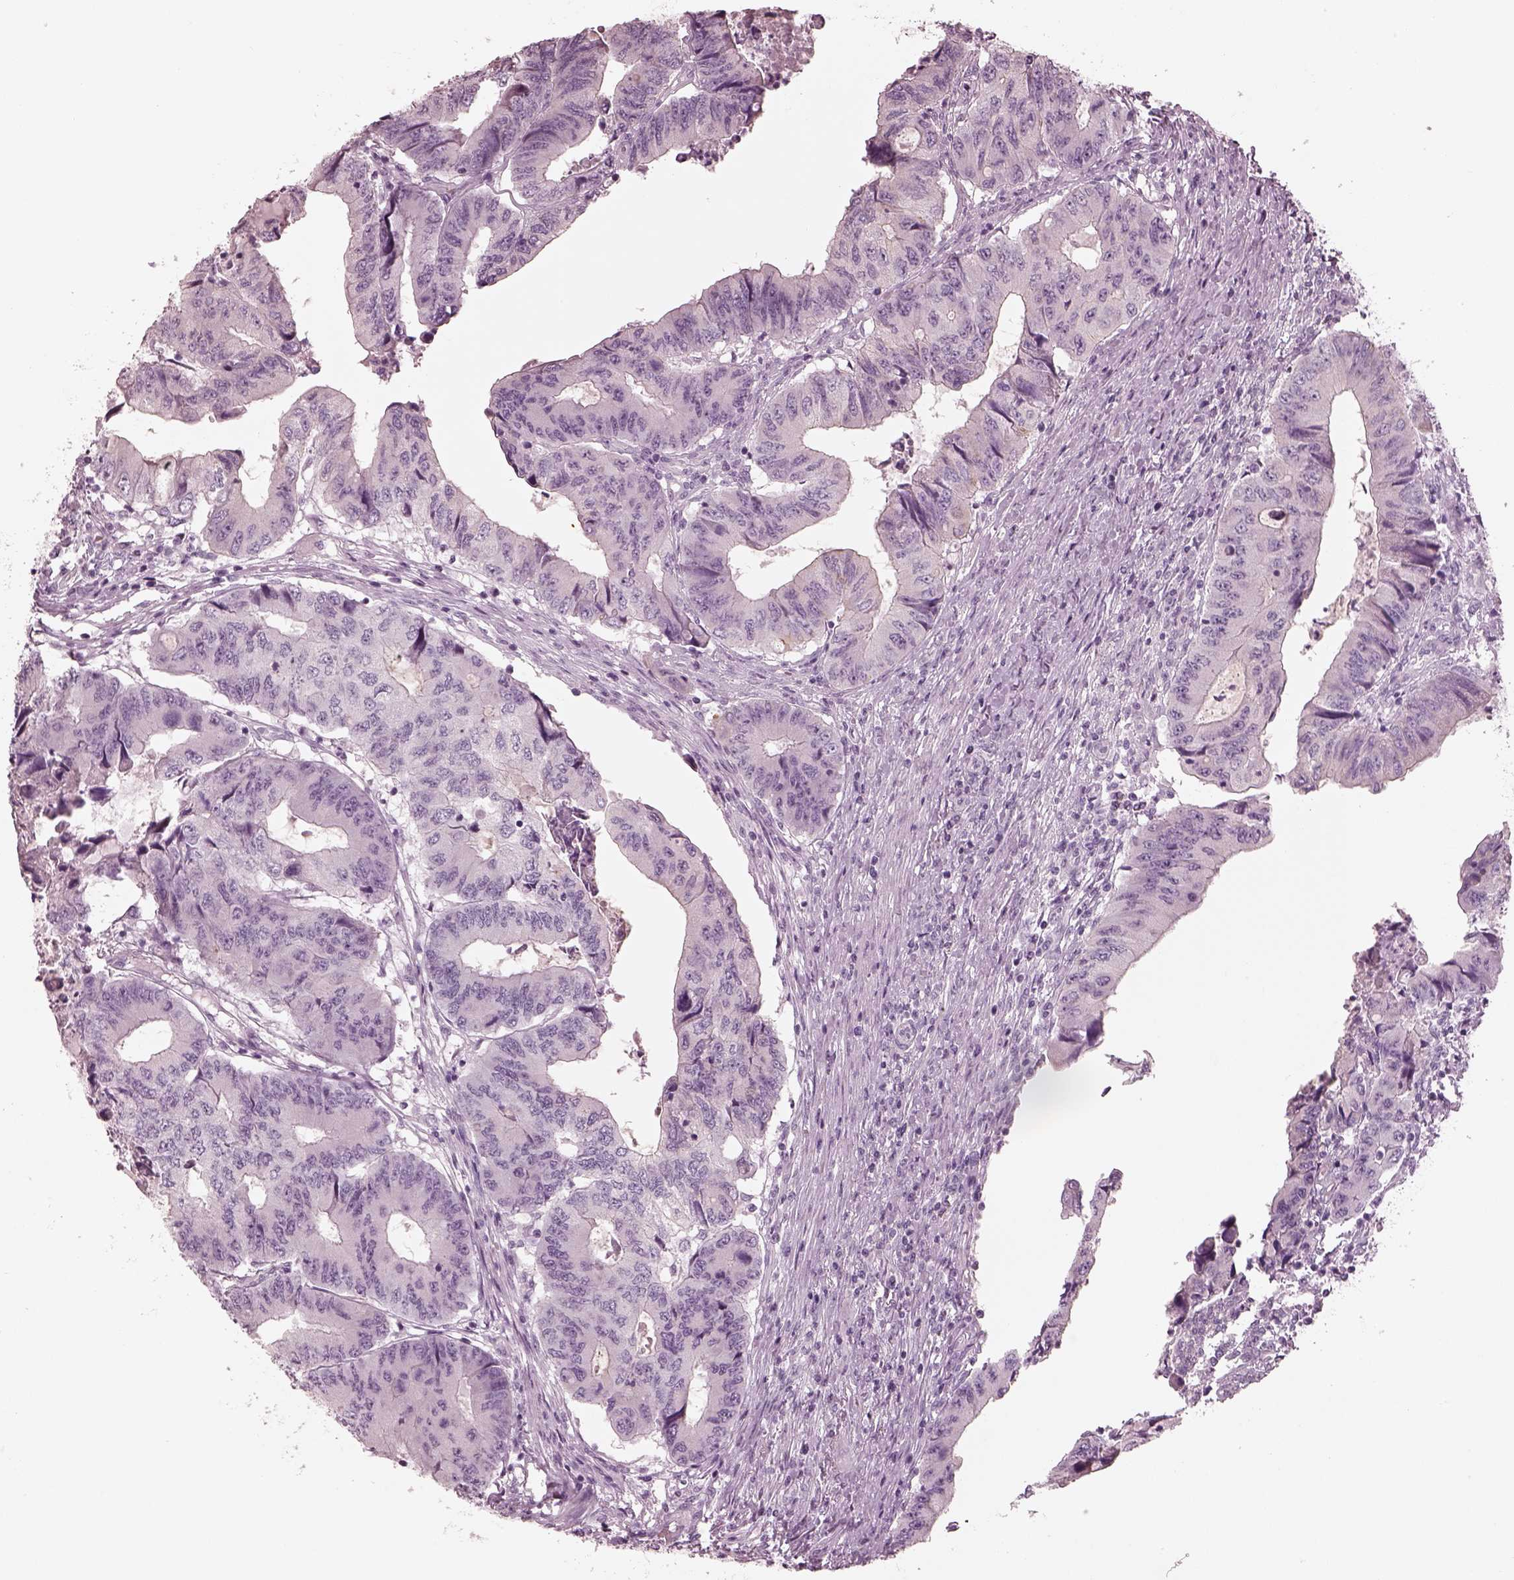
{"staining": {"intensity": "negative", "quantity": "none", "location": "none"}, "tissue": "colorectal cancer", "cell_type": "Tumor cells", "image_type": "cancer", "snomed": [{"axis": "morphology", "description": "Adenocarcinoma, NOS"}, {"axis": "topography", "description": "Colon"}], "caption": "The photomicrograph reveals no staining of tumor cells in colorectal cancer (adenocarcinoma).", "gene": "PON3", "patient": {"sex": "male", "age": 53}}